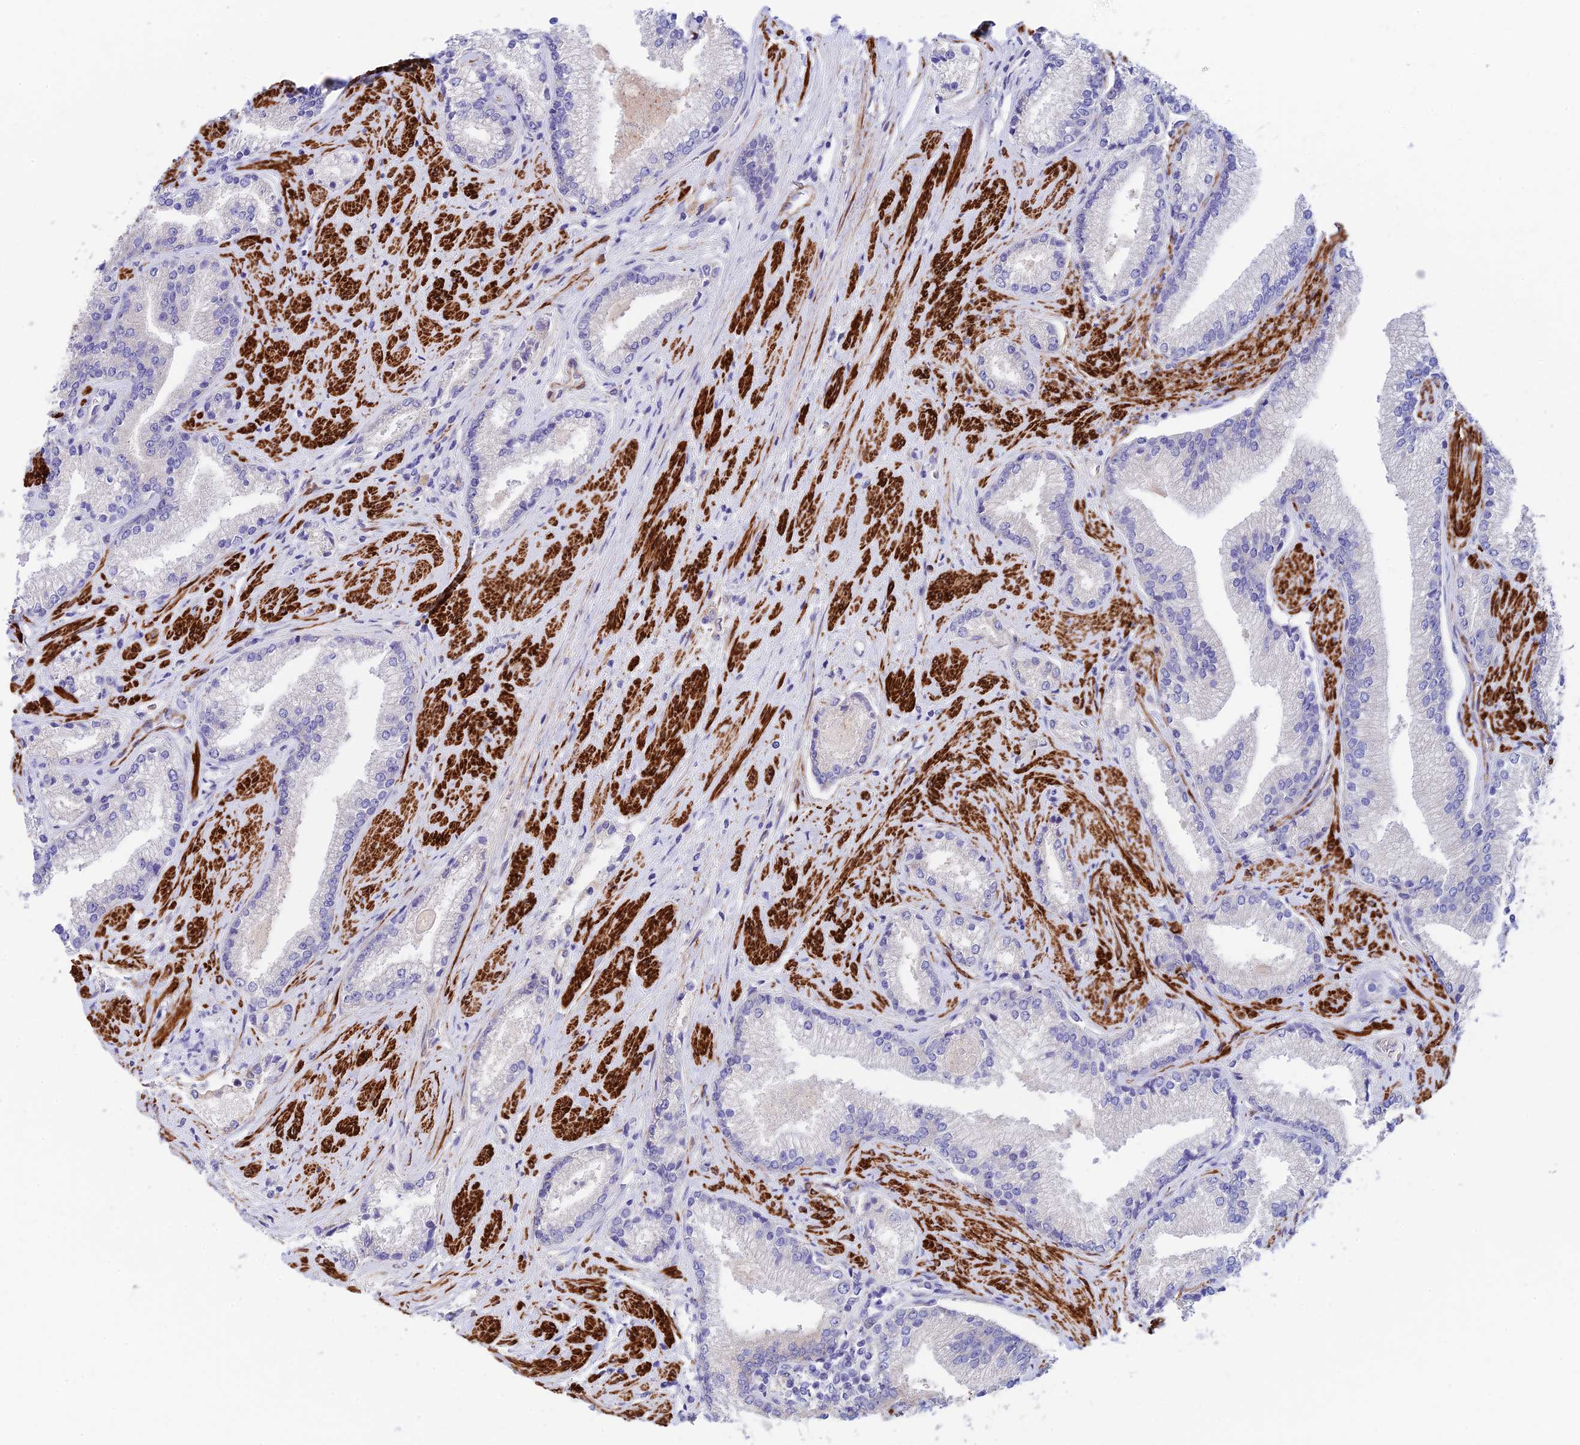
{"staining": {"intensity": "negative", "quantity": "none", "location": "none"}, "tissue": "prostate cancer", "cell_type": "Tumor cells", "image_type": "cancer", "snomed": [{"axis": "morphology", "description": "Adenocarcinoma, High grade"}, {"axis": "topography", "description": "Prostate"}], "caption": "Photomicrograph shows no significant protein expression in tumor cells of prostate high-grade adenocarcinoma.", "gene": "ANKRD50", "patient": {"sex": "male", "age": 67}}